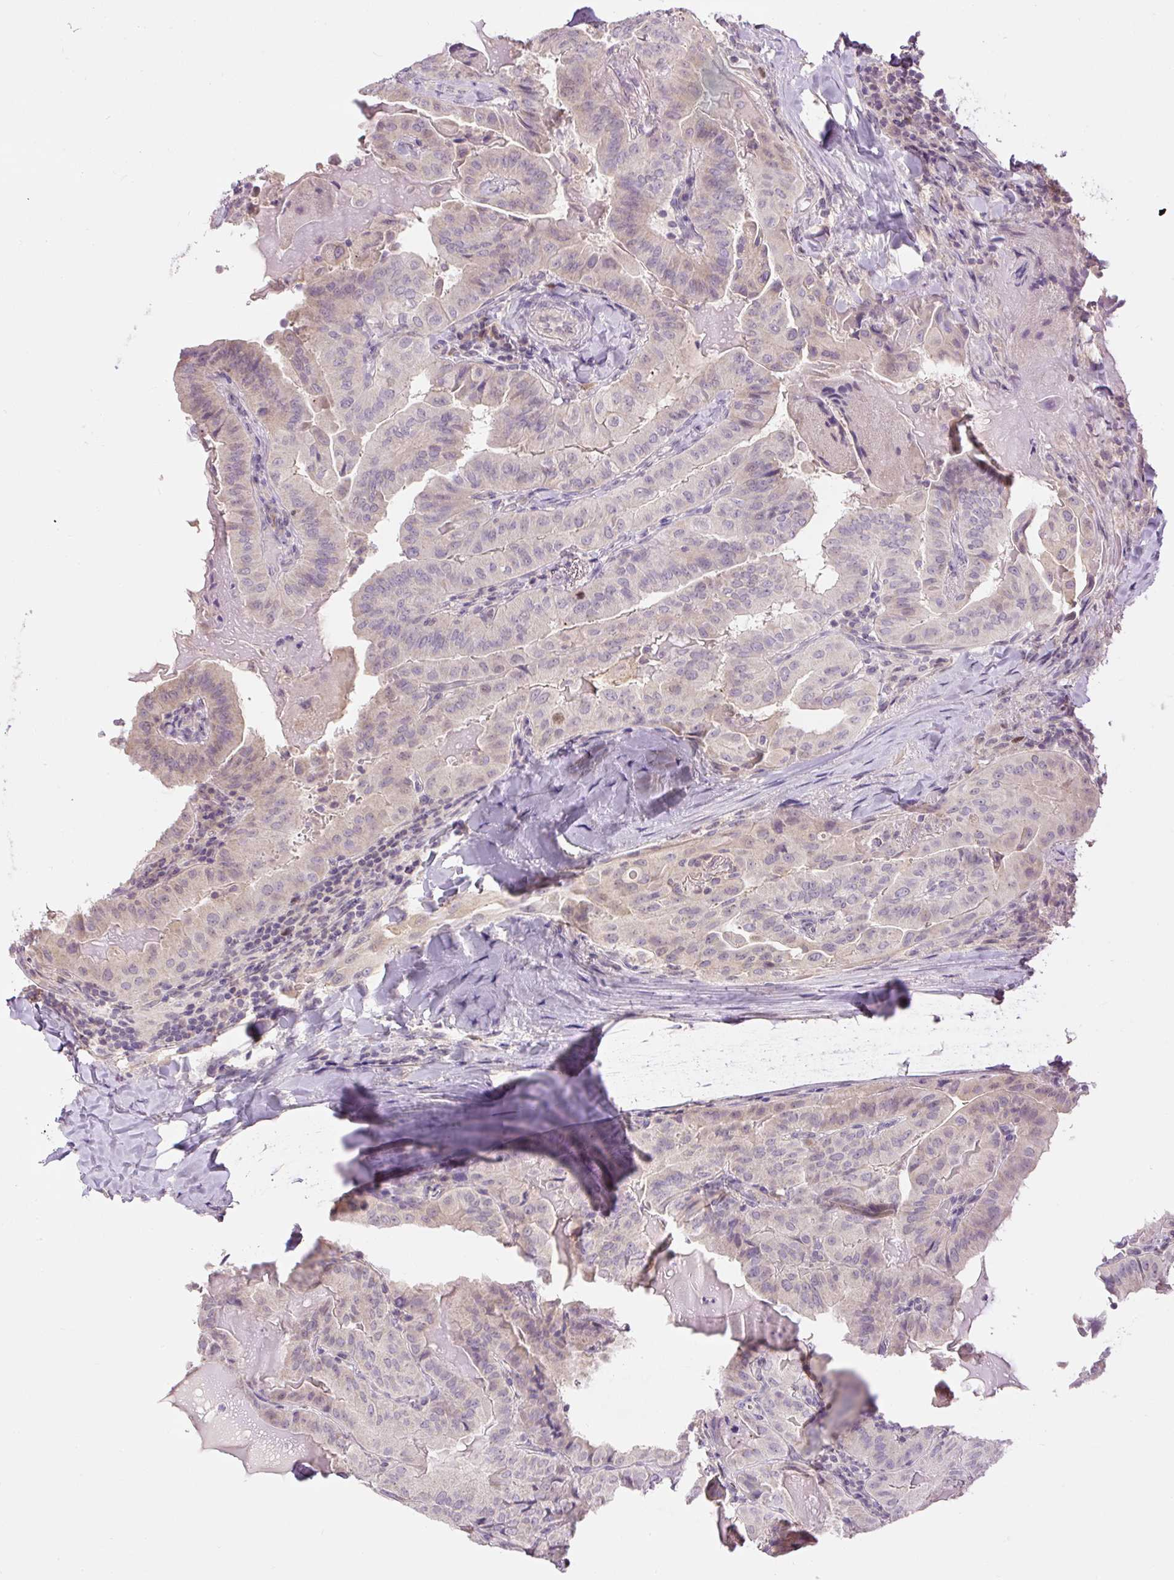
{"staining": {"intensity": "weak", "quantity": "25%-75%", "location": "cytoplasmic/membranous,nuclear"}, "tissue": "thyroid cancer", "cell_type": "Tumor cells", "image_type": "cancer", "snomed": [{"axis": "morphology", "description": "Papillary adenocarcinoma, NOS"}, {"axis": "topography", "description": "Thyroid gland"}], "caption": "Thyroid cancer (papillary adenocarcinoma) tissue demonstrates weak cytoplasmic/membranous and nuclear staining in approximately 25%-75% of tumor cells", "gene": "RACGAP1", "patient": {"sex": "female", "age": 68}}